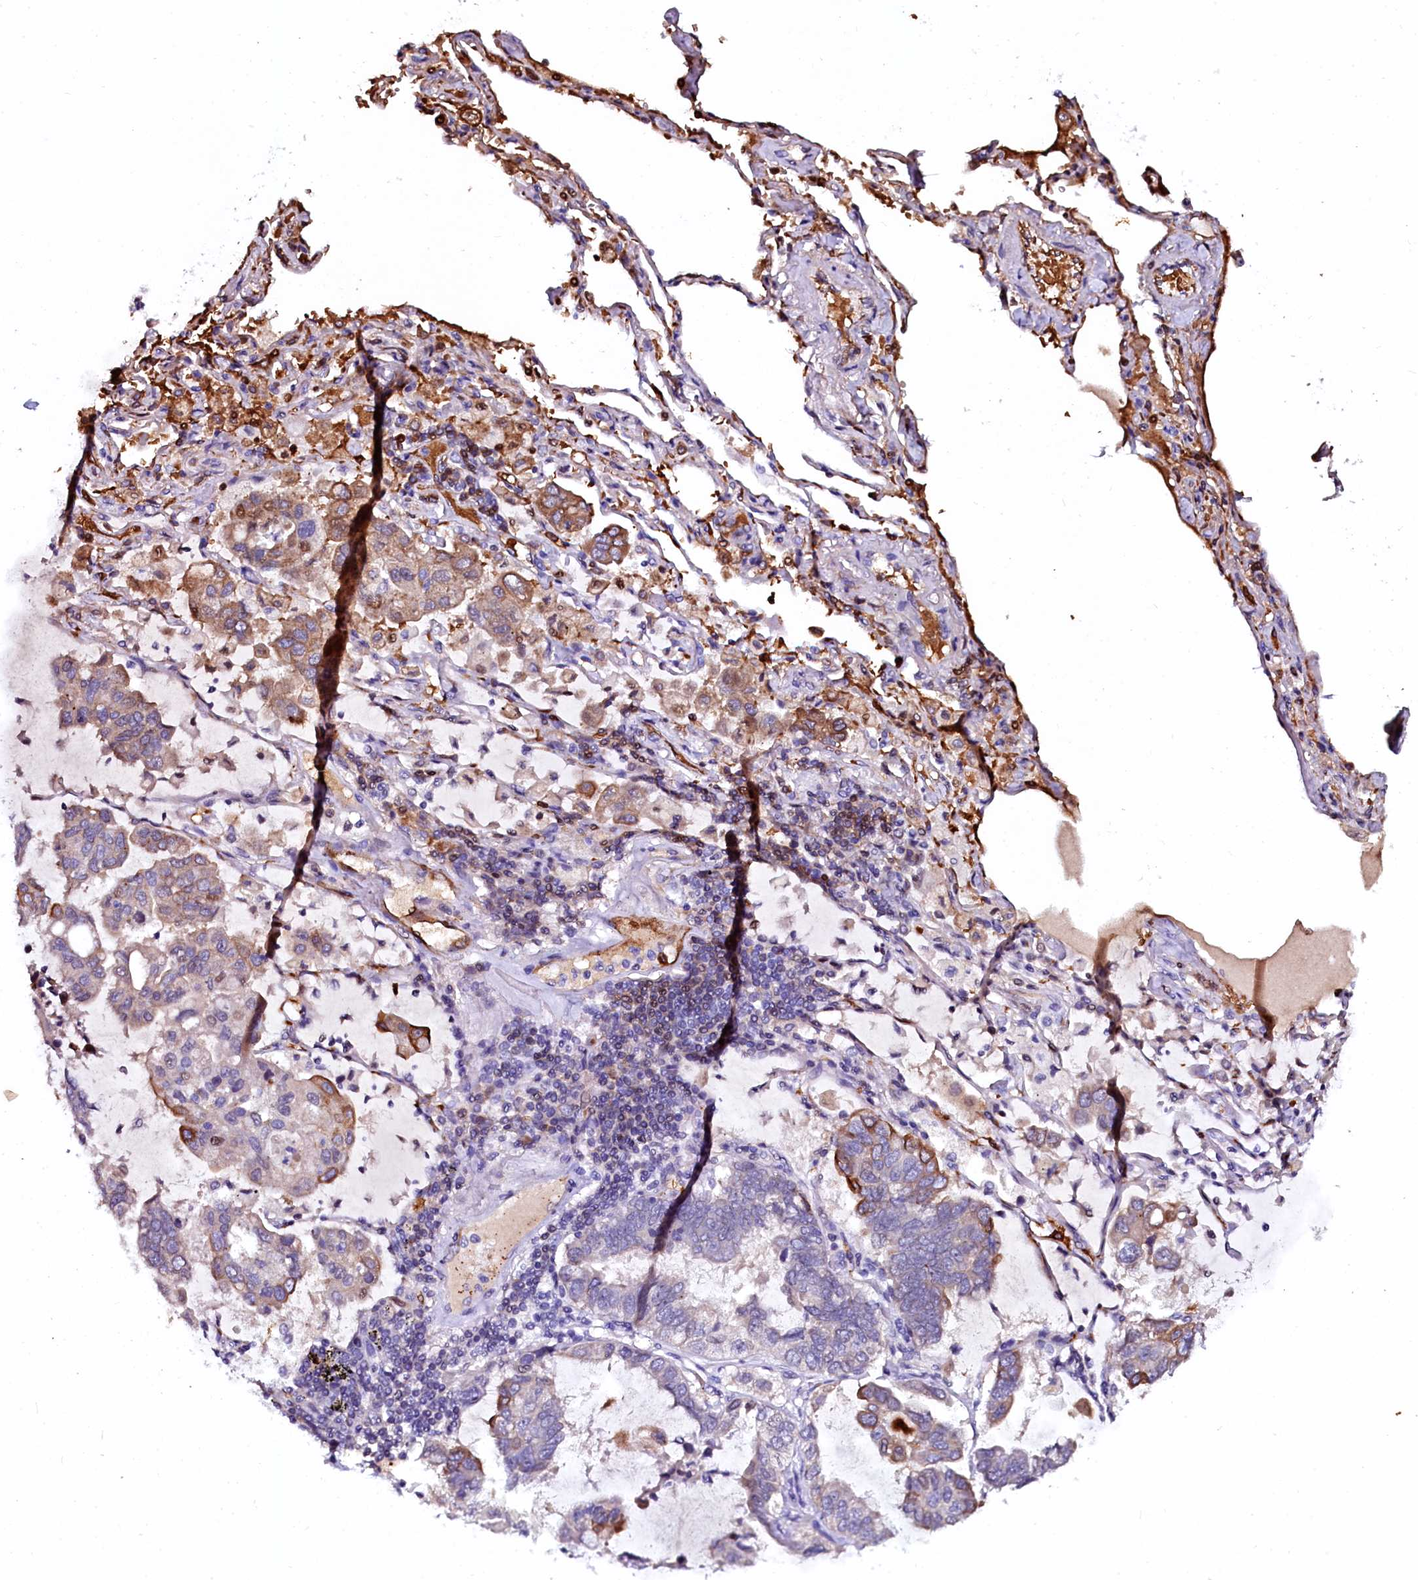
{"staining": {"intensity": "moderate", "quantity": "<25%", "location": "cytoplasmic/membranous"}, "tissue": "lung cancer", "cell_type": "Tumor cells", "image_type": "cancer", "snomed": [{"axis": "morphology", "description": "Adenocarcinoma, NOS"}, {"axis": "topography", "description": "Lung"}], "caption": "The histopathology image shows a brown stain indicating the presence of a protein in the cytoplasmic/membranous of tumor cells in lung cancer (adenocarcinoma). (DAB (3,3'-diaminobenzidine) IHC with brightfield microscopy, high magnification).", "gene": "CTDSPL2", "patient": {"sex": "male", "age": 64}}